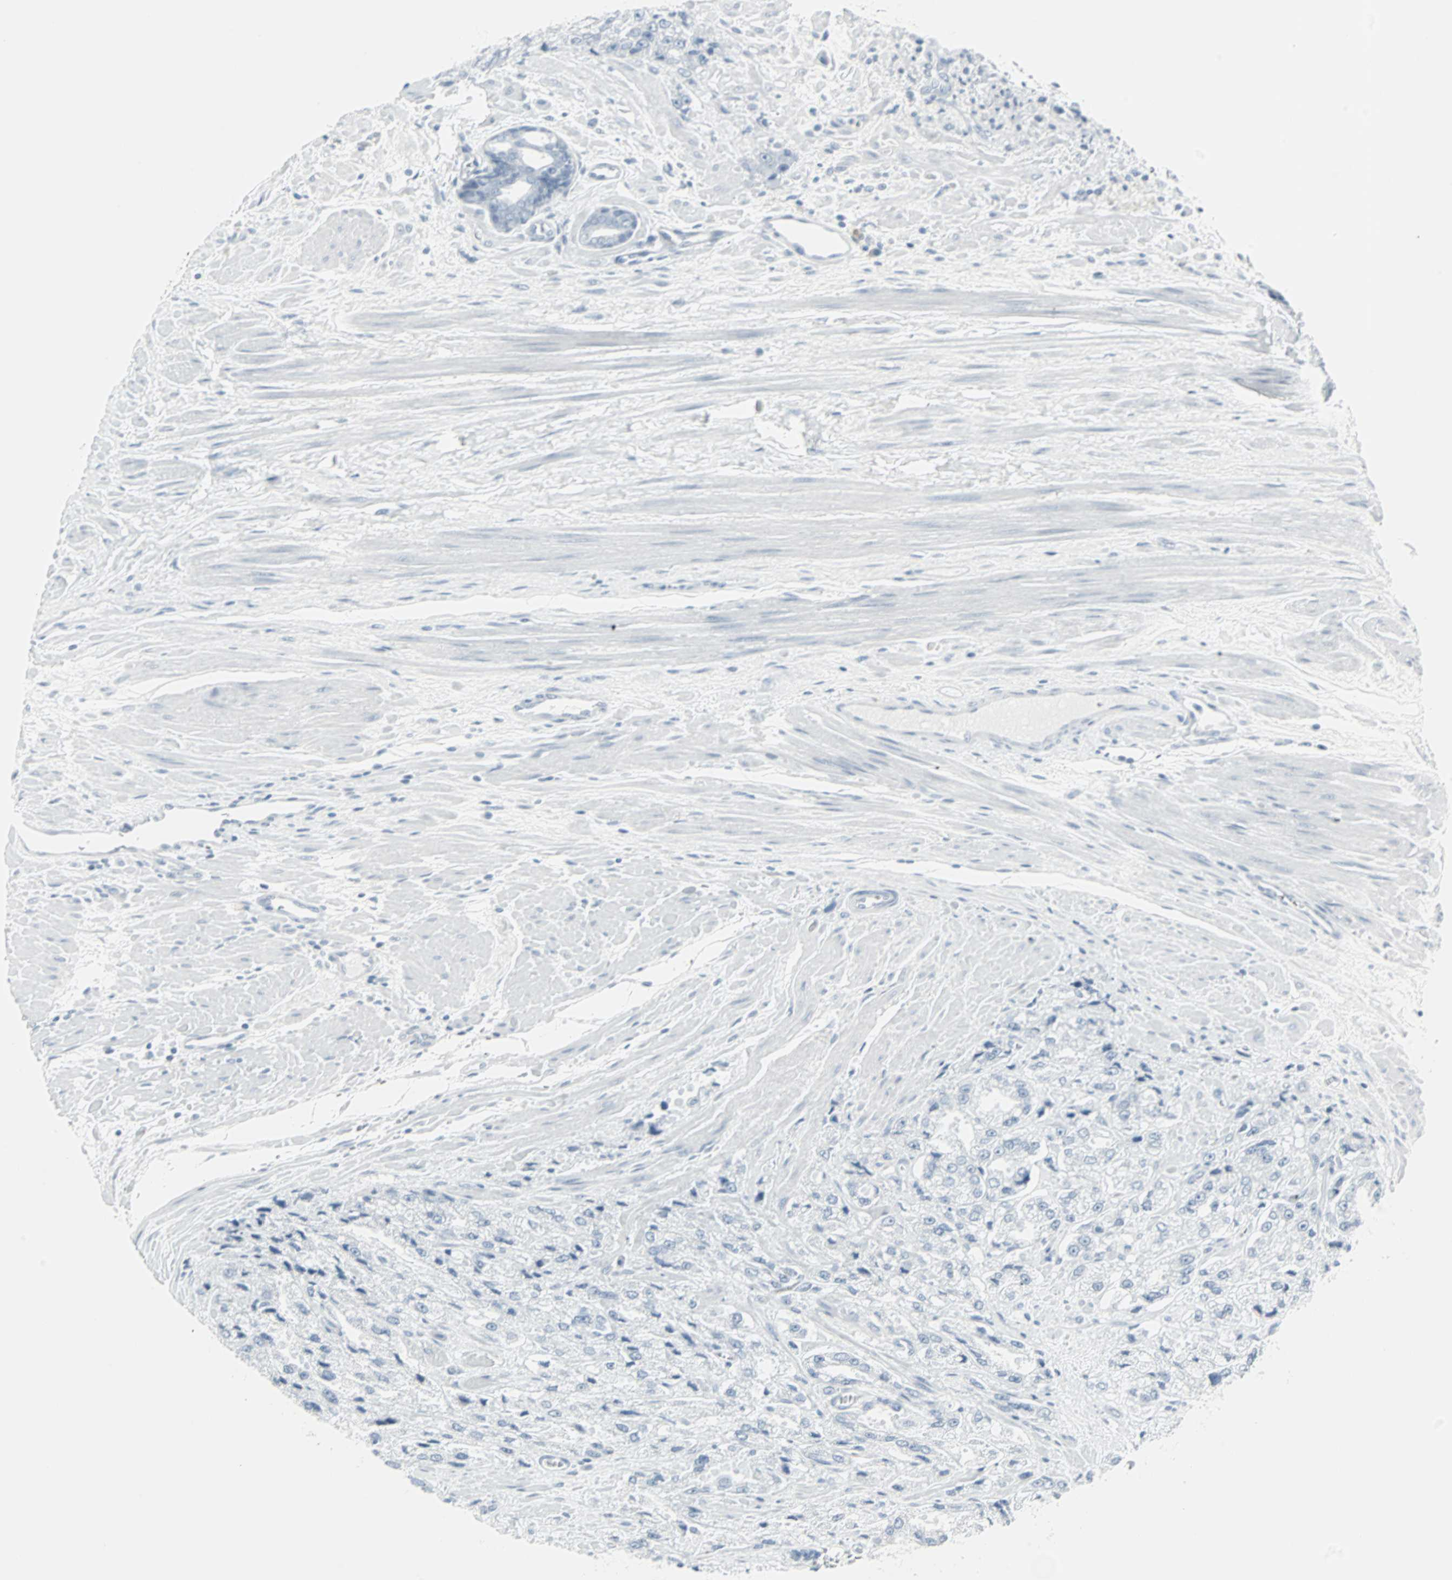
{"staining": {"intensity": "negative", "quantity": "none", "location": "none"}, "tissue": "prostate cancer", "cell_type": "Tumor cells", "image_type": "cancer", "snomed": [{"axis": "morphology", "description": "Adenocarcinoma, High grade"}, {"axis": "topography", "description": "Prostate"}], "caption": "This is an immunohistochemistry (IHC) histopathology image of prostate cancer (high-grade adenocarcinoma). There is no positivity in tumor cells.", "gene": "LANCL3", "patient": {"sex": "male", "age": 58}}